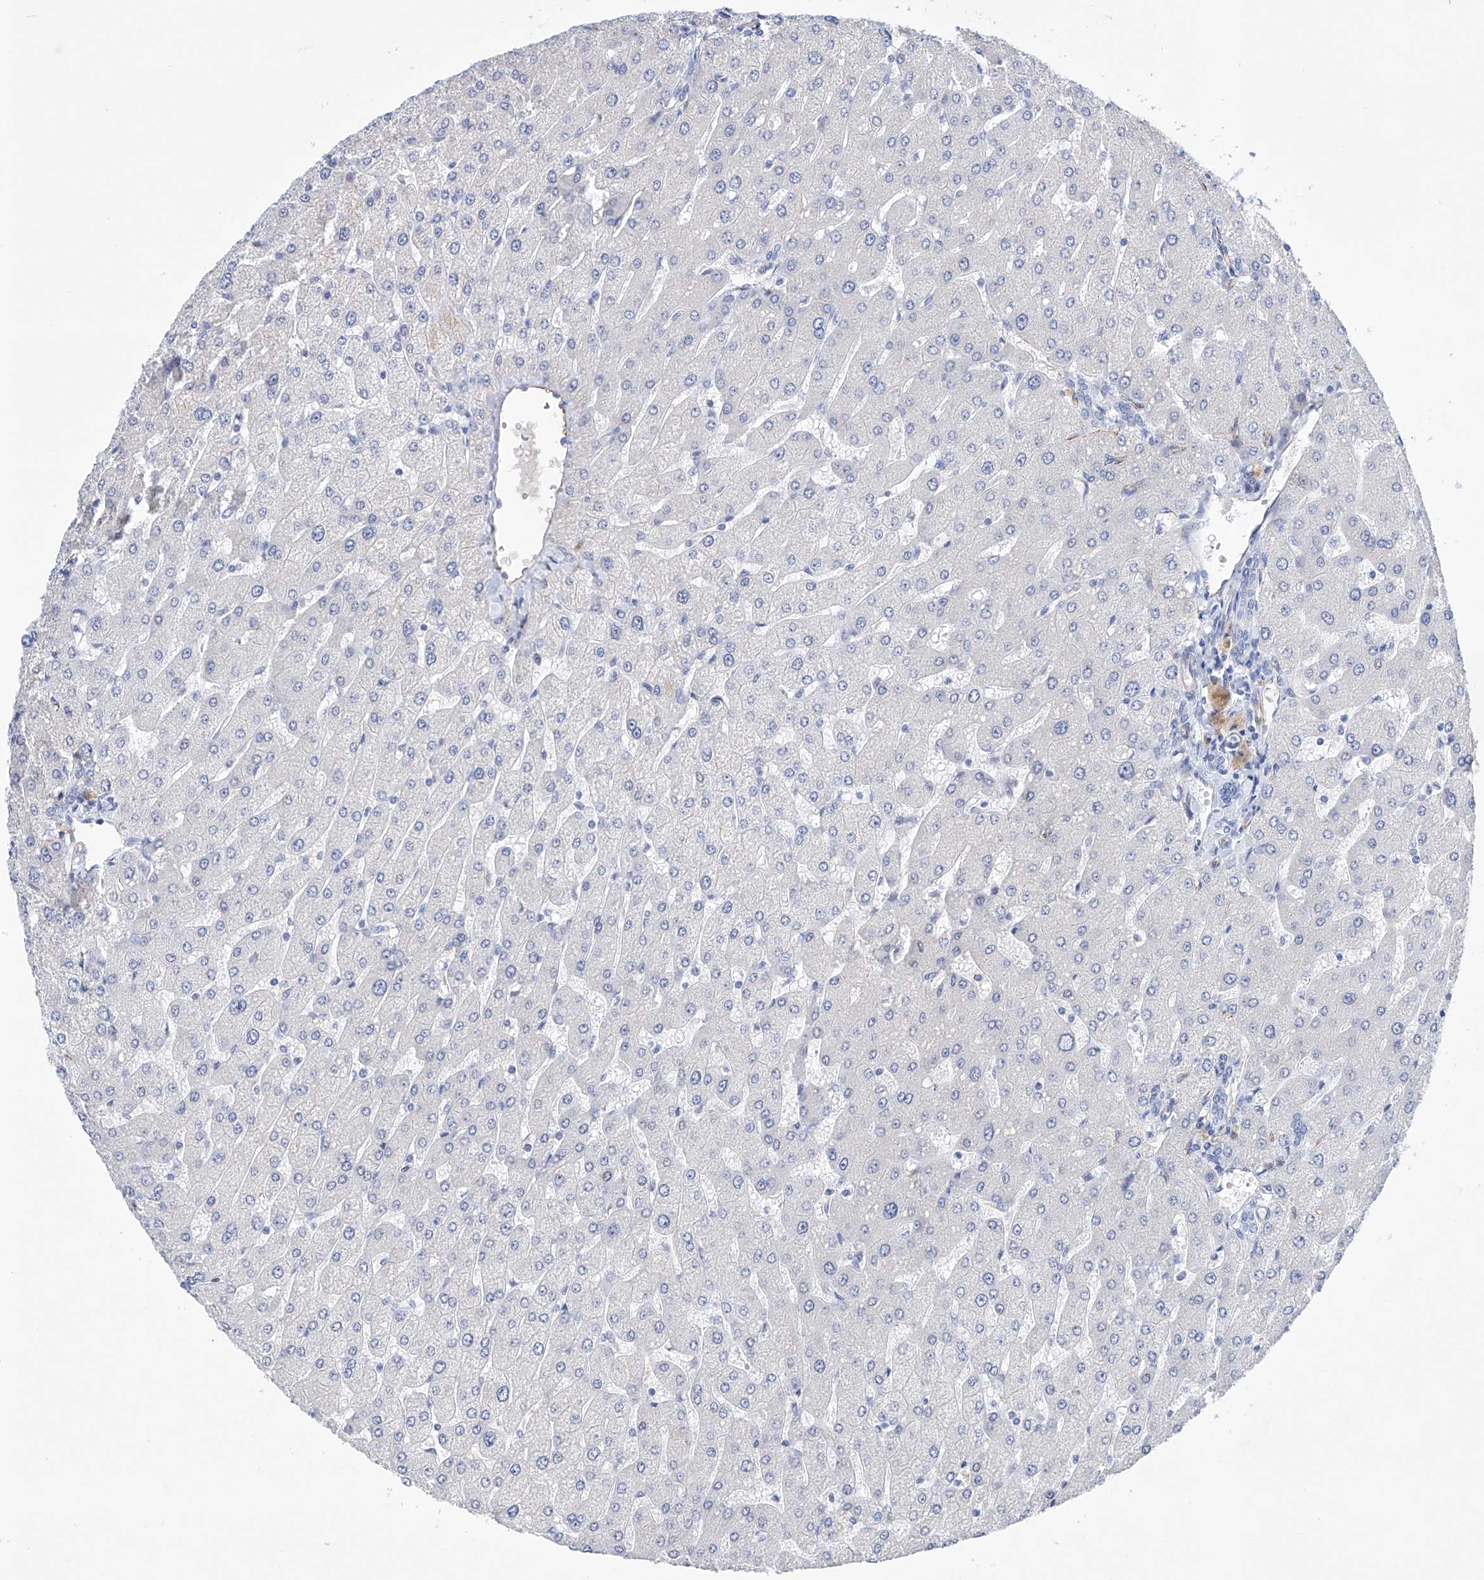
{"staining": {"intensity": "negative", "quantity": "none", "location": "none"}, "tissue": "liver", "cell_type": "Cholangiocytes", "image_type": "normal", "snomed": [{"axis": "morphology", "description": "Normal tissue, NOS"}, {"axis": "topography", "description": "Liver"}], "caption": "Protein analysis of unremarkable liver demonstrates no significant positivity in cholangiocytes.", "gene": "ETV7", "patient": {"sex": "male", "age": 55}}